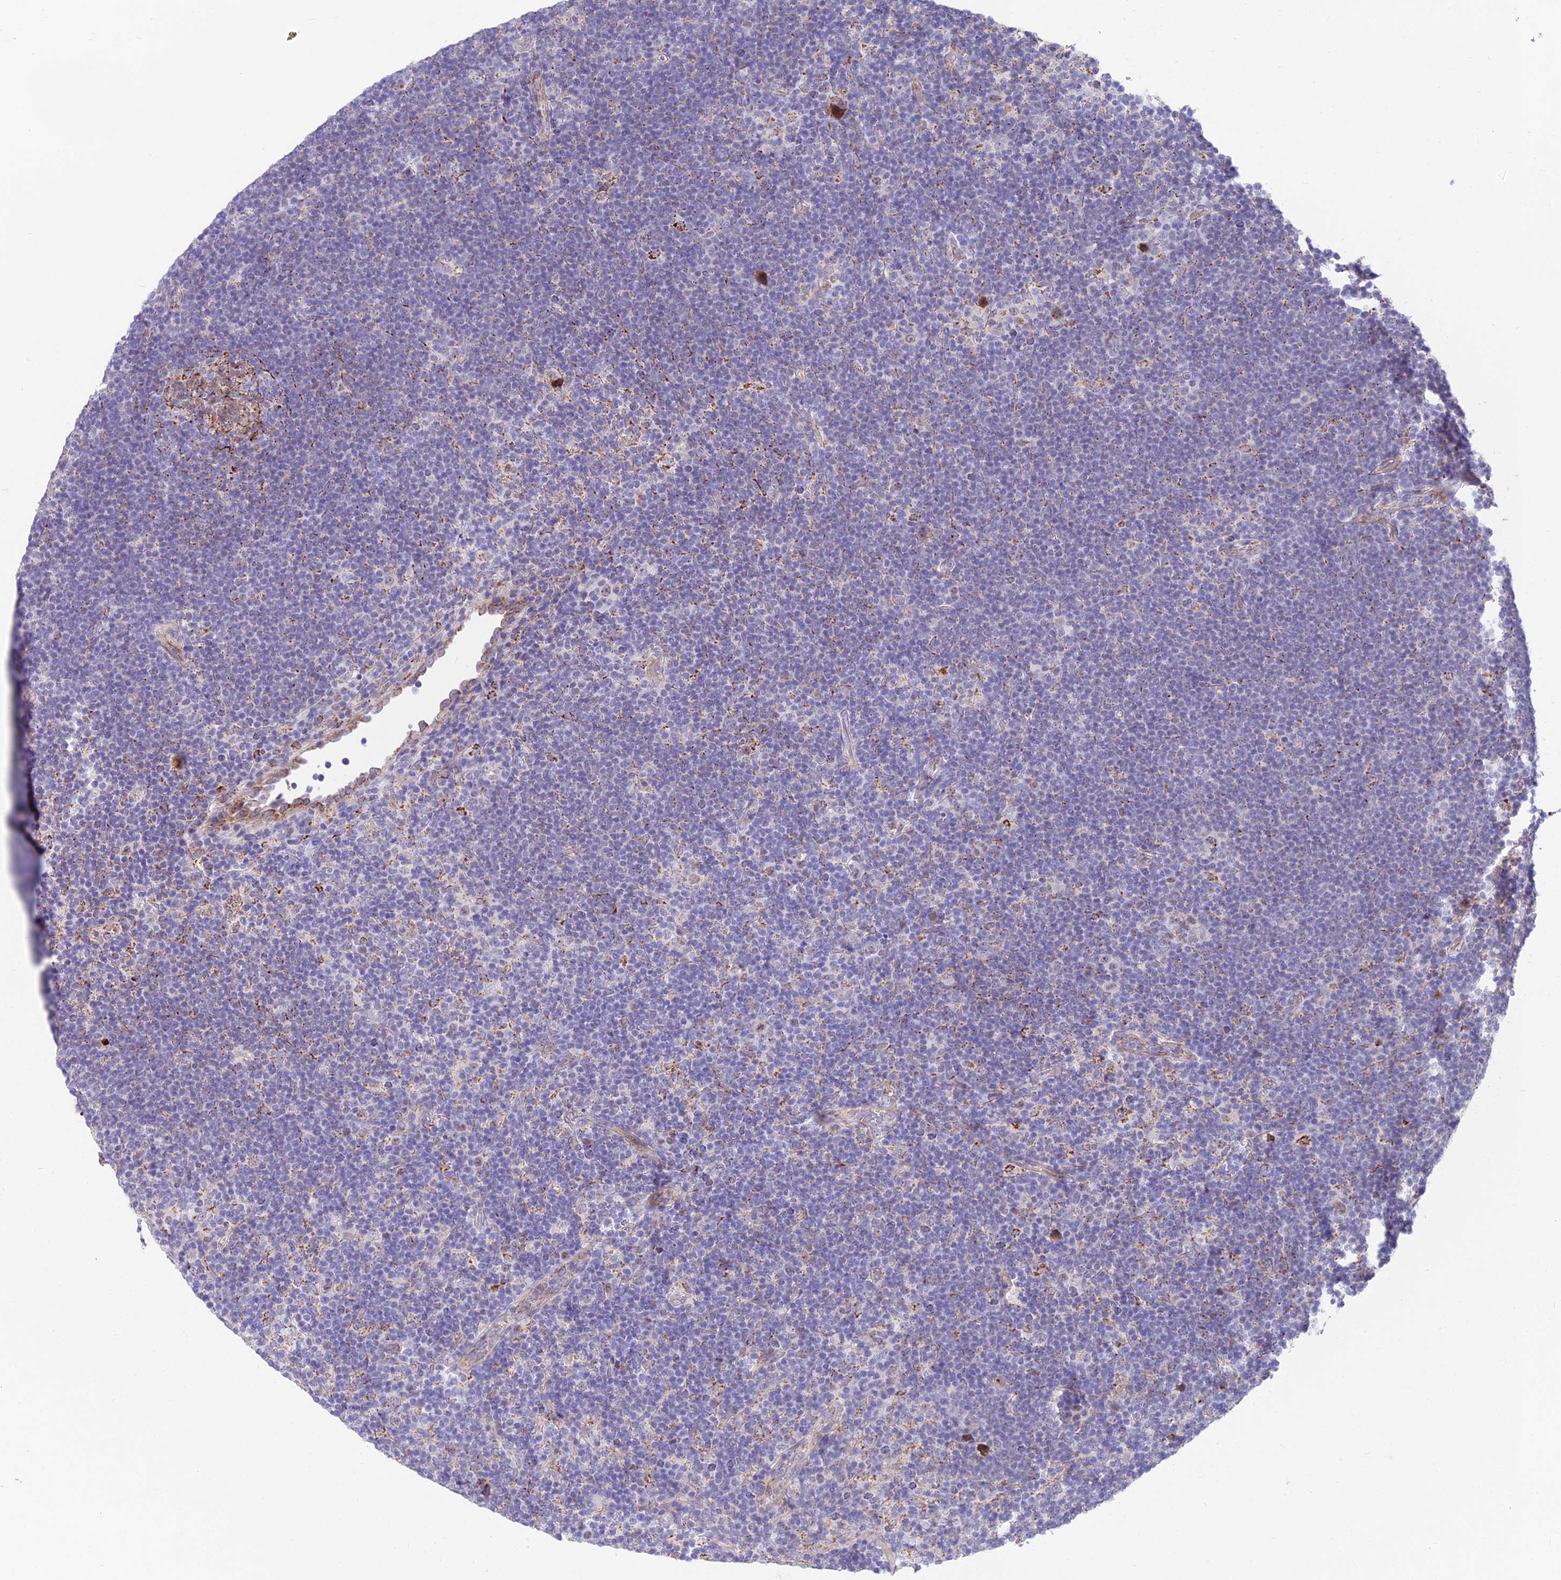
{"staining": {"intensity": "negative", "quantity": "none", "location": "none"}, "tissue": "lymphoma", "cell_type": "Tumor cells", "image_type": "cancer", "snomed": [{"axis": "morphology", "description": "Hodgkin's disease, NOS"}, {"axis": "topography", "description": "Lymph node"}], "caption": "IHC micrograph of neoplastic tissue: lymphoma stained with DAB (3,3'-diaminobenzidine) demonstrates no significant protein staining in tumor cells. The staining was performed using DAB to visualize the protein expression in brown, while the nuclei were stained in blue with hematoxylin (Magnification: 20x).", "gene": "TIGD6", "patient": {"sex": "female", "age": 57}}